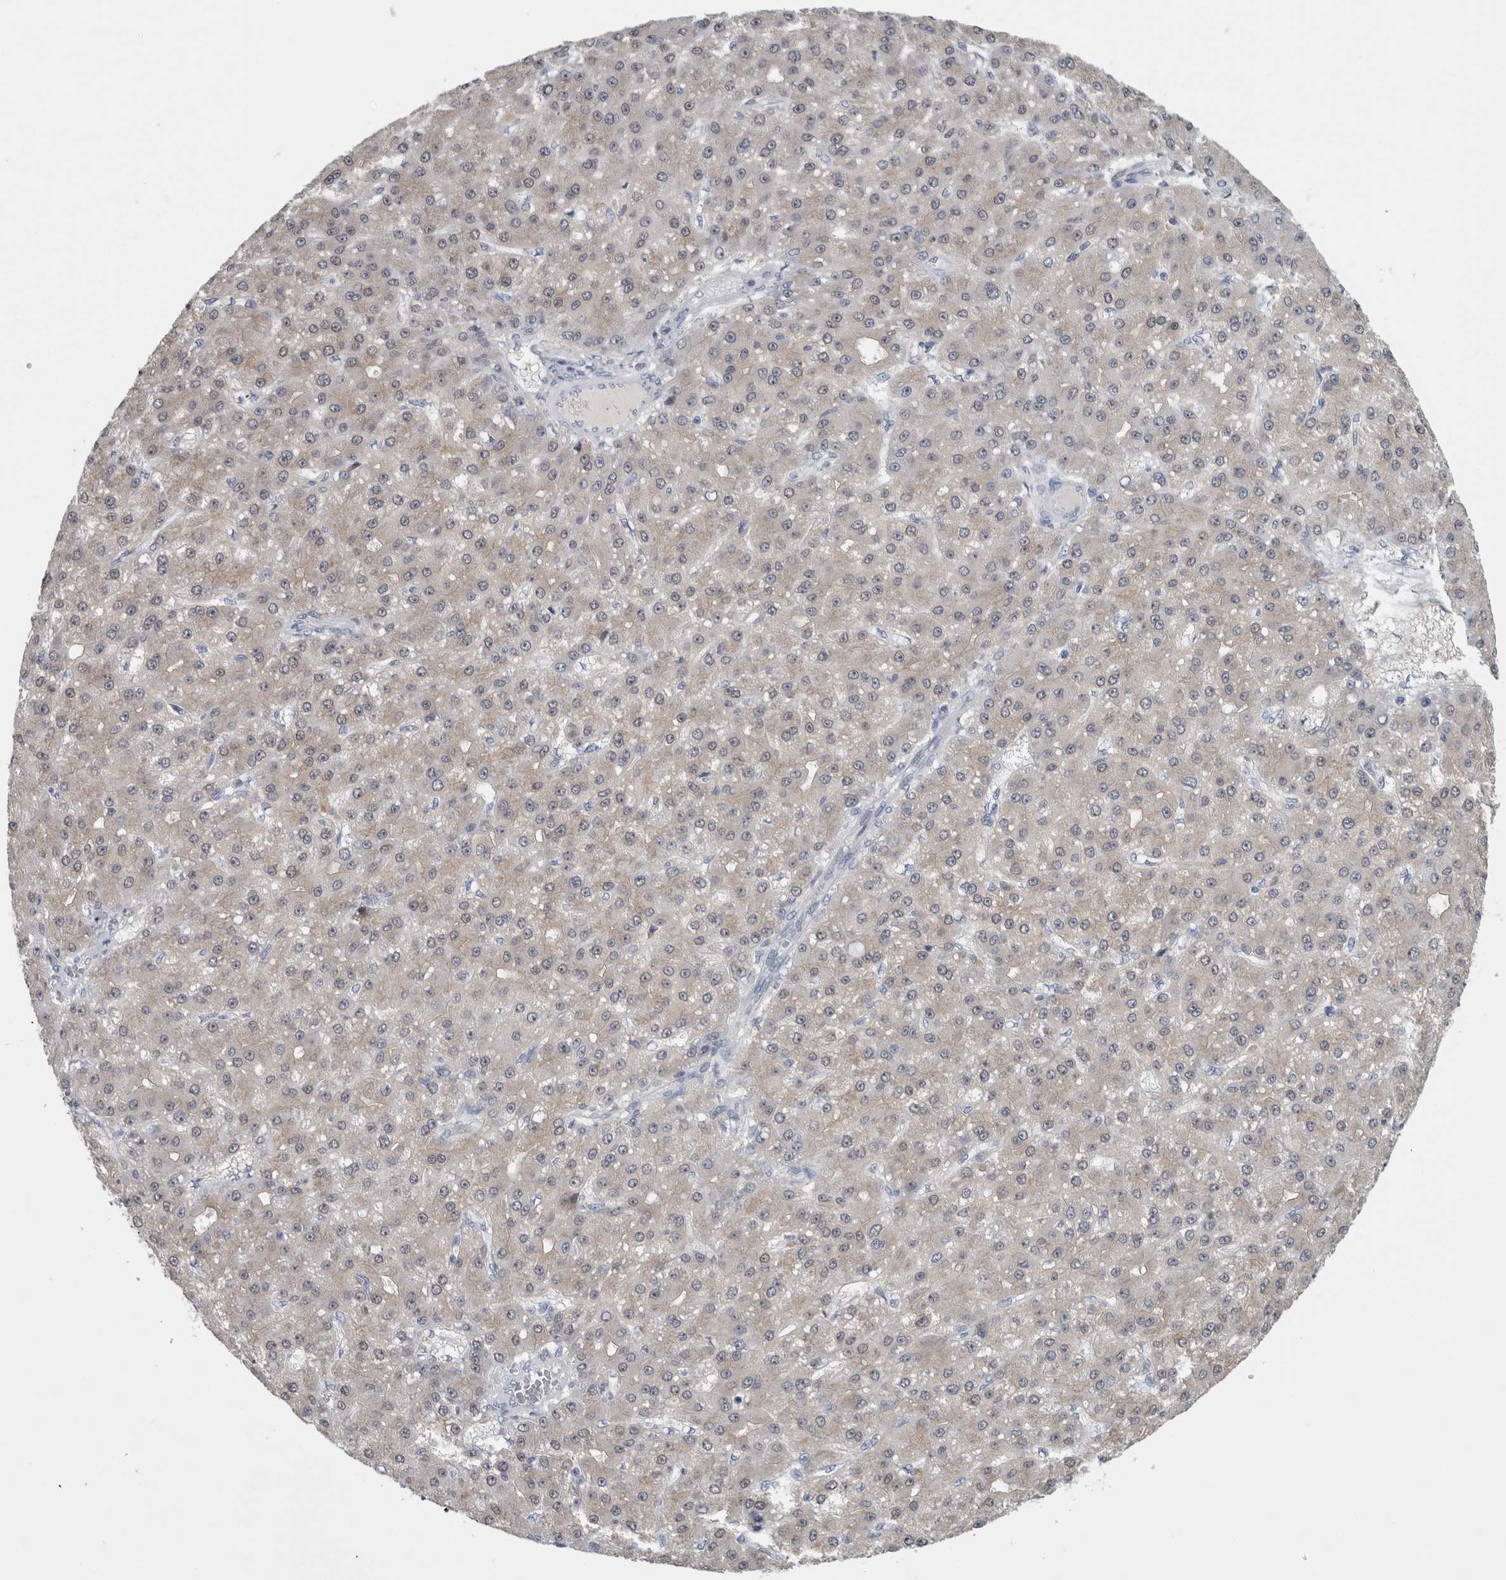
{"staining": {"intensity": "weak", "quantity": "<25%", "location": "cytoplasmic/membranous"}, "tissue": "liver cancer", "cell_type": "Tumor cells", "image_type": "cancer", "snomed": [{"axis": "morphology", "description": "Carcinoma, Hepatocellular, NOS"}, {"axis": "topography", "description": "Liver"}], "caption": "This histopathology image is of liver cancer stained with immunohistochemistry to label a protein in brown with the nuclei are counter-stained blue. There is no staining in tumor cells.", "gene": "NAPRT", "patient": {"sex": "male", "age": 67}}